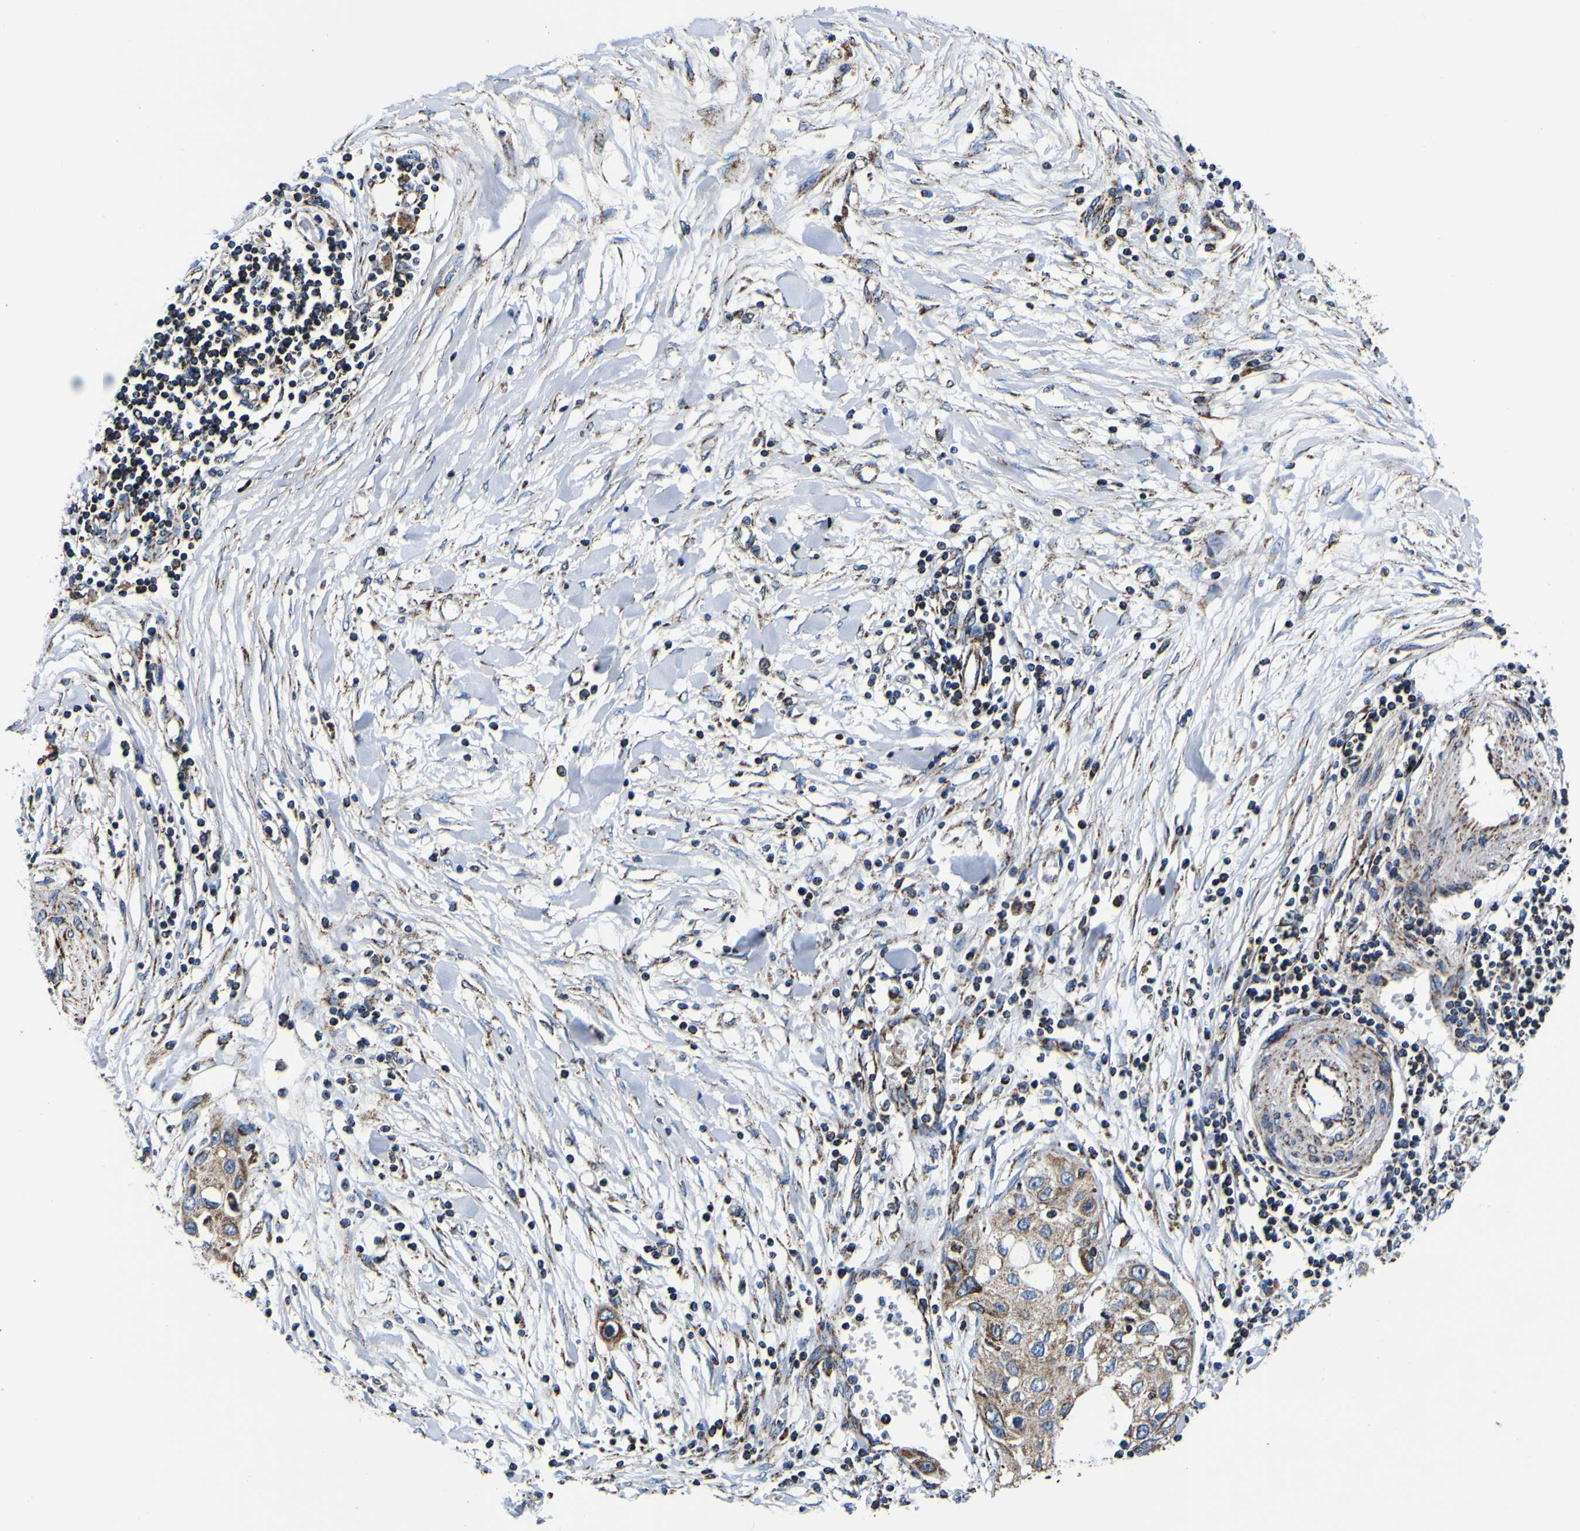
{"staining": {"intensity": "weak", "quantity": ">75%", "location": "cytoplasmic/membranous"}, "tissue": "pancreatic cancer", "cell_type": "Tumor cells", "image_type": "cancer", "snomed": [{"axis": "morphology", "description": "Adenocarcinoma, NOS"}, {"axis": "topography", "description": "Pancreas"}], "caption": "Adenocarcinoma (pancreatic) was stained to show a protein in brown. There is low levels of weak cytoplasmic/membranous staining in about >75% of tumor cells.", "gene": "PTRH2", "patient": {"sex": "female", "age": 70}}